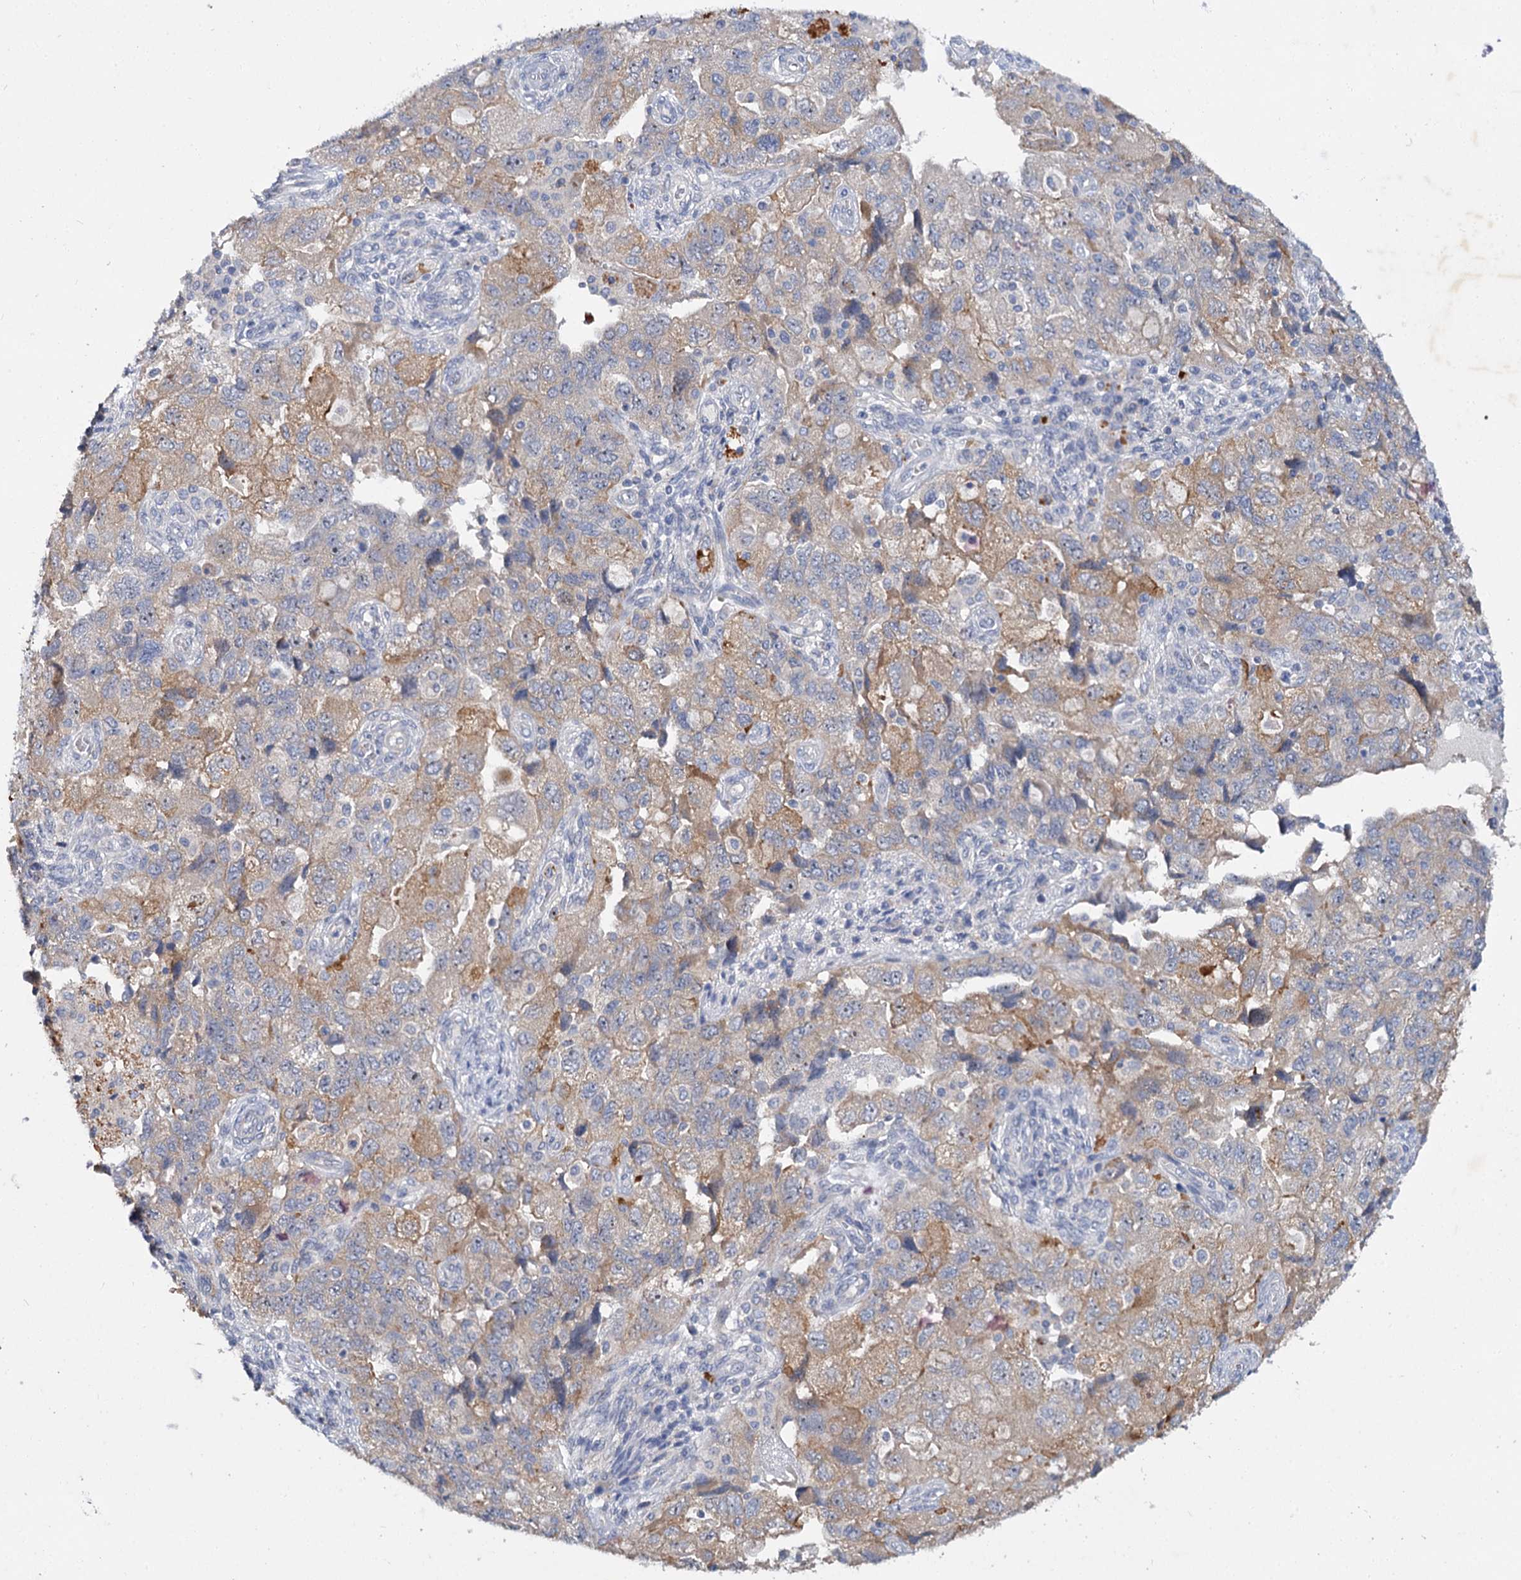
{"staining": {"intensity": "weak", "quantity": ">75%", "location": "cytoplasmic/membranous"}, "tissue": "ovarian cancer", "cell_type": "Tumor cells", "image_type": "cancer", "snomed": [{"axis": "morphology", "description": "Carcinoma, NOS"}, {"axis": "morphology", "description": "Cystadenocarcinoma, serous, NOS"}, {"axis": "topography", "description": "Ovary"}], "caption": "IHC image of human ovarian cancer (carcinoma) stained for a protein (brown), which displays low levels of weak cytoplasmic/membranous expression in approximately >75% of tumor cells.", "gene": "ATP9A", "patient": {"sex": "female", "age": 69}}